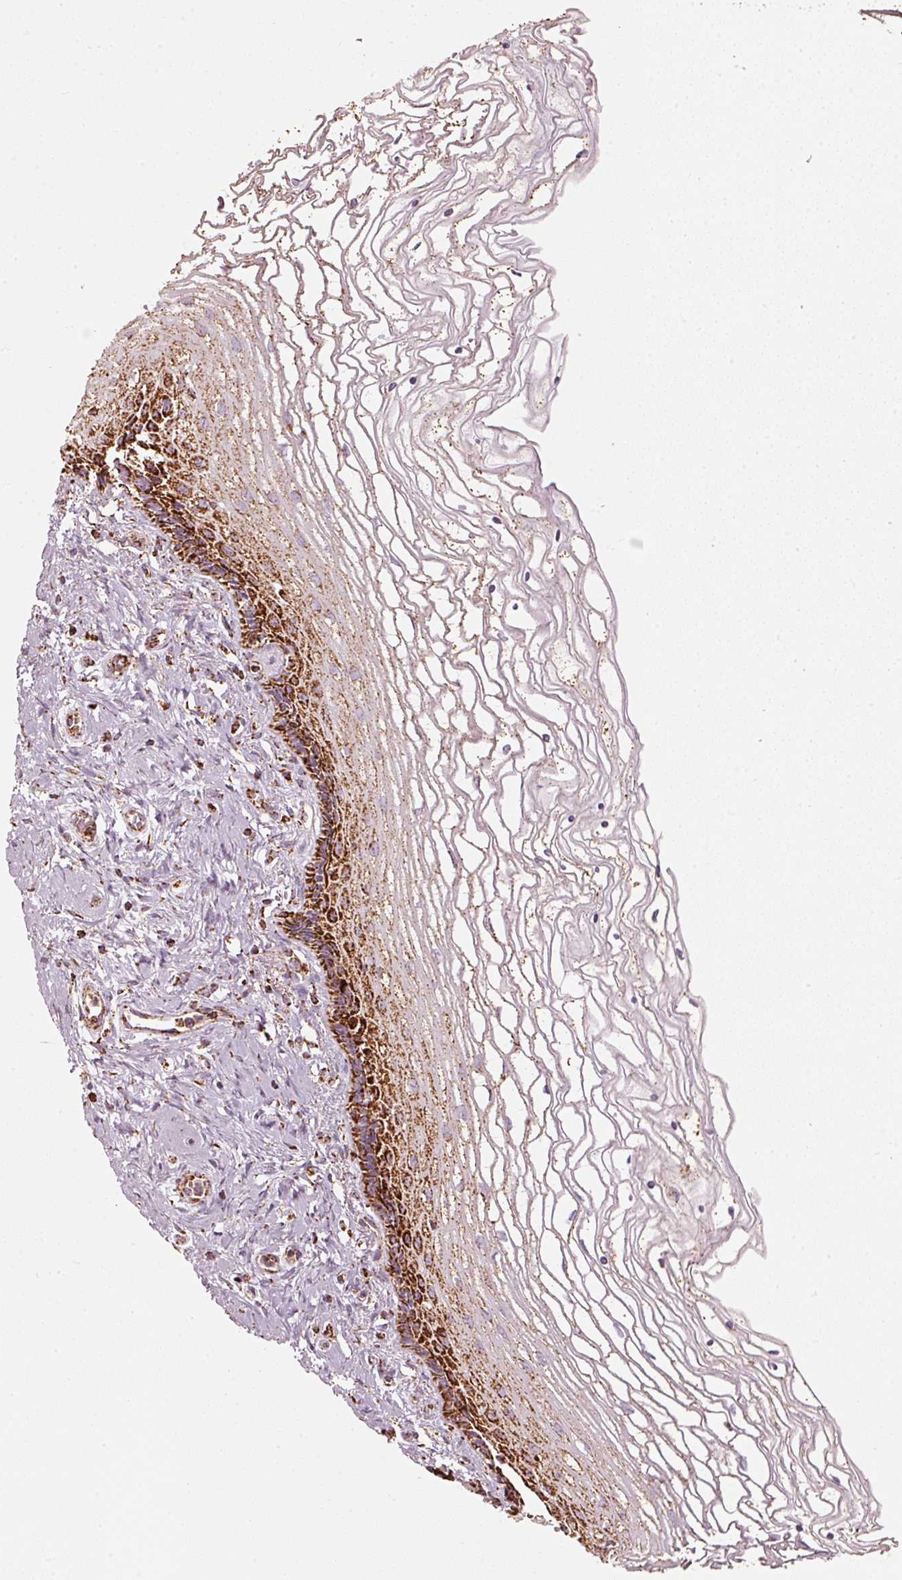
{"staining": {"intensity": "moderate", "quantity": ">75%", "location": "cytoplasmic/membranous"}, "tissue": "cervix", "cell_type": "Glandular cells", "image_type": "normal", "snomed": [{"axis": "morphology", "description": "Normal tissue, NOS"}, {"axis": "topography", "description": "Cervix"}], "caption": "Immunohistochemical staining of unremarkable human cervix shows medium levels of moderate cytoplasmic/membranous positivity in about >75% of glandular cells. (Stains: DAB in brown, nuclei in blue, Microscopy: brightfield microscopy at high magnification).", "gene": "UQCRC1", "patient": {"sex": "female", "age": 47}}